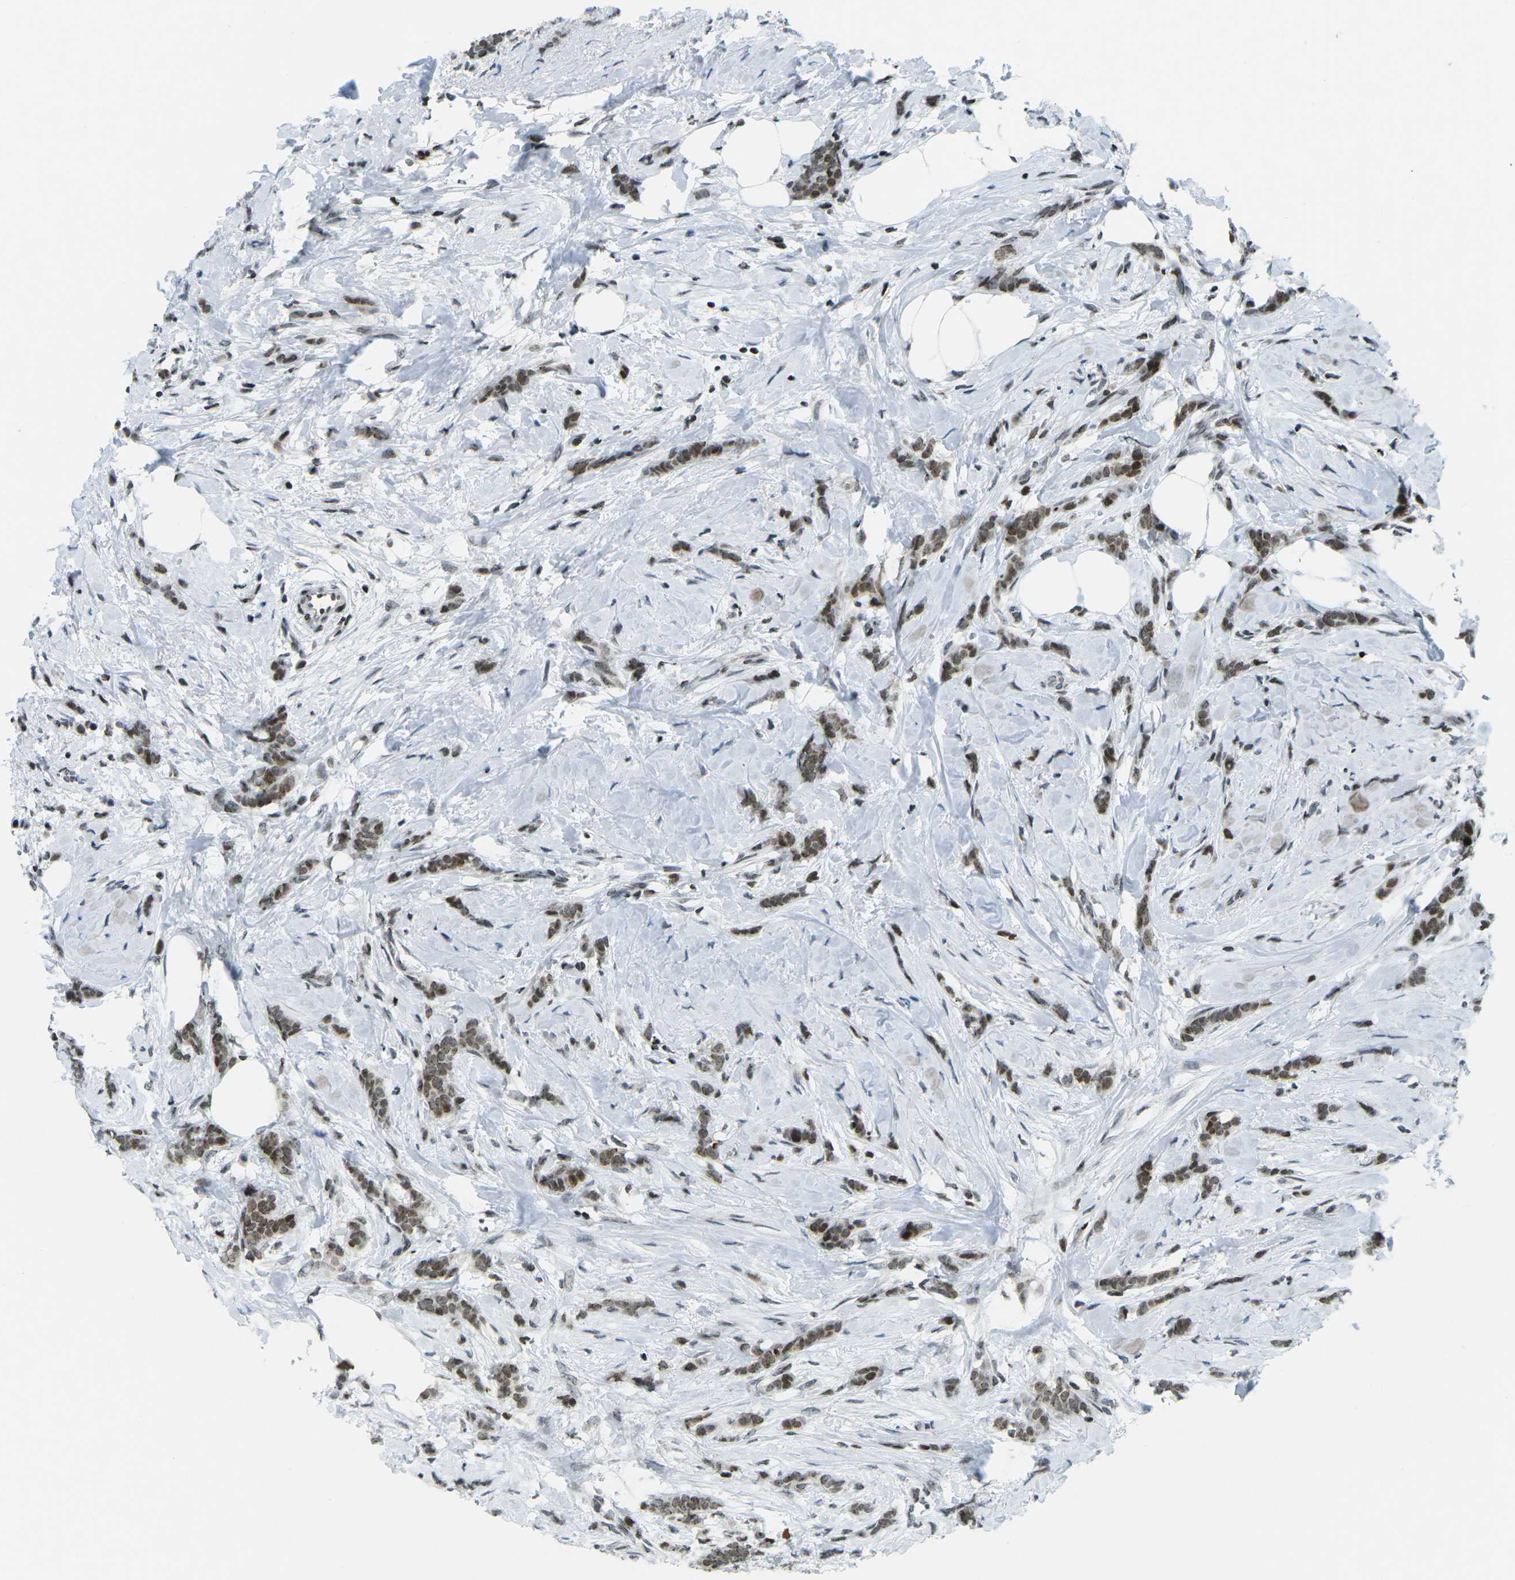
{"staining": {"intensity": "strong", "quantity": ">75%", "location": "nuclear"}, "tissue": "breast cancer", "cell_type": "Tumor cells", "image_type": "cancer", "snomed": [{"axis": "morphology", "description": "Lobular carcinoma, in situ"}, {"axis": "morphology", "description": "Lobular carcinoma"}, {"axis": "topography", "description": "Breast"}], "caption": "Protein staining by IHC demonstrates strong nuclear expression in about >75% of tumor cells in breast cancer (lobular carcinoma in situ).", "gene": "EME1", "patient": {"sex": "female", "age": 41}}